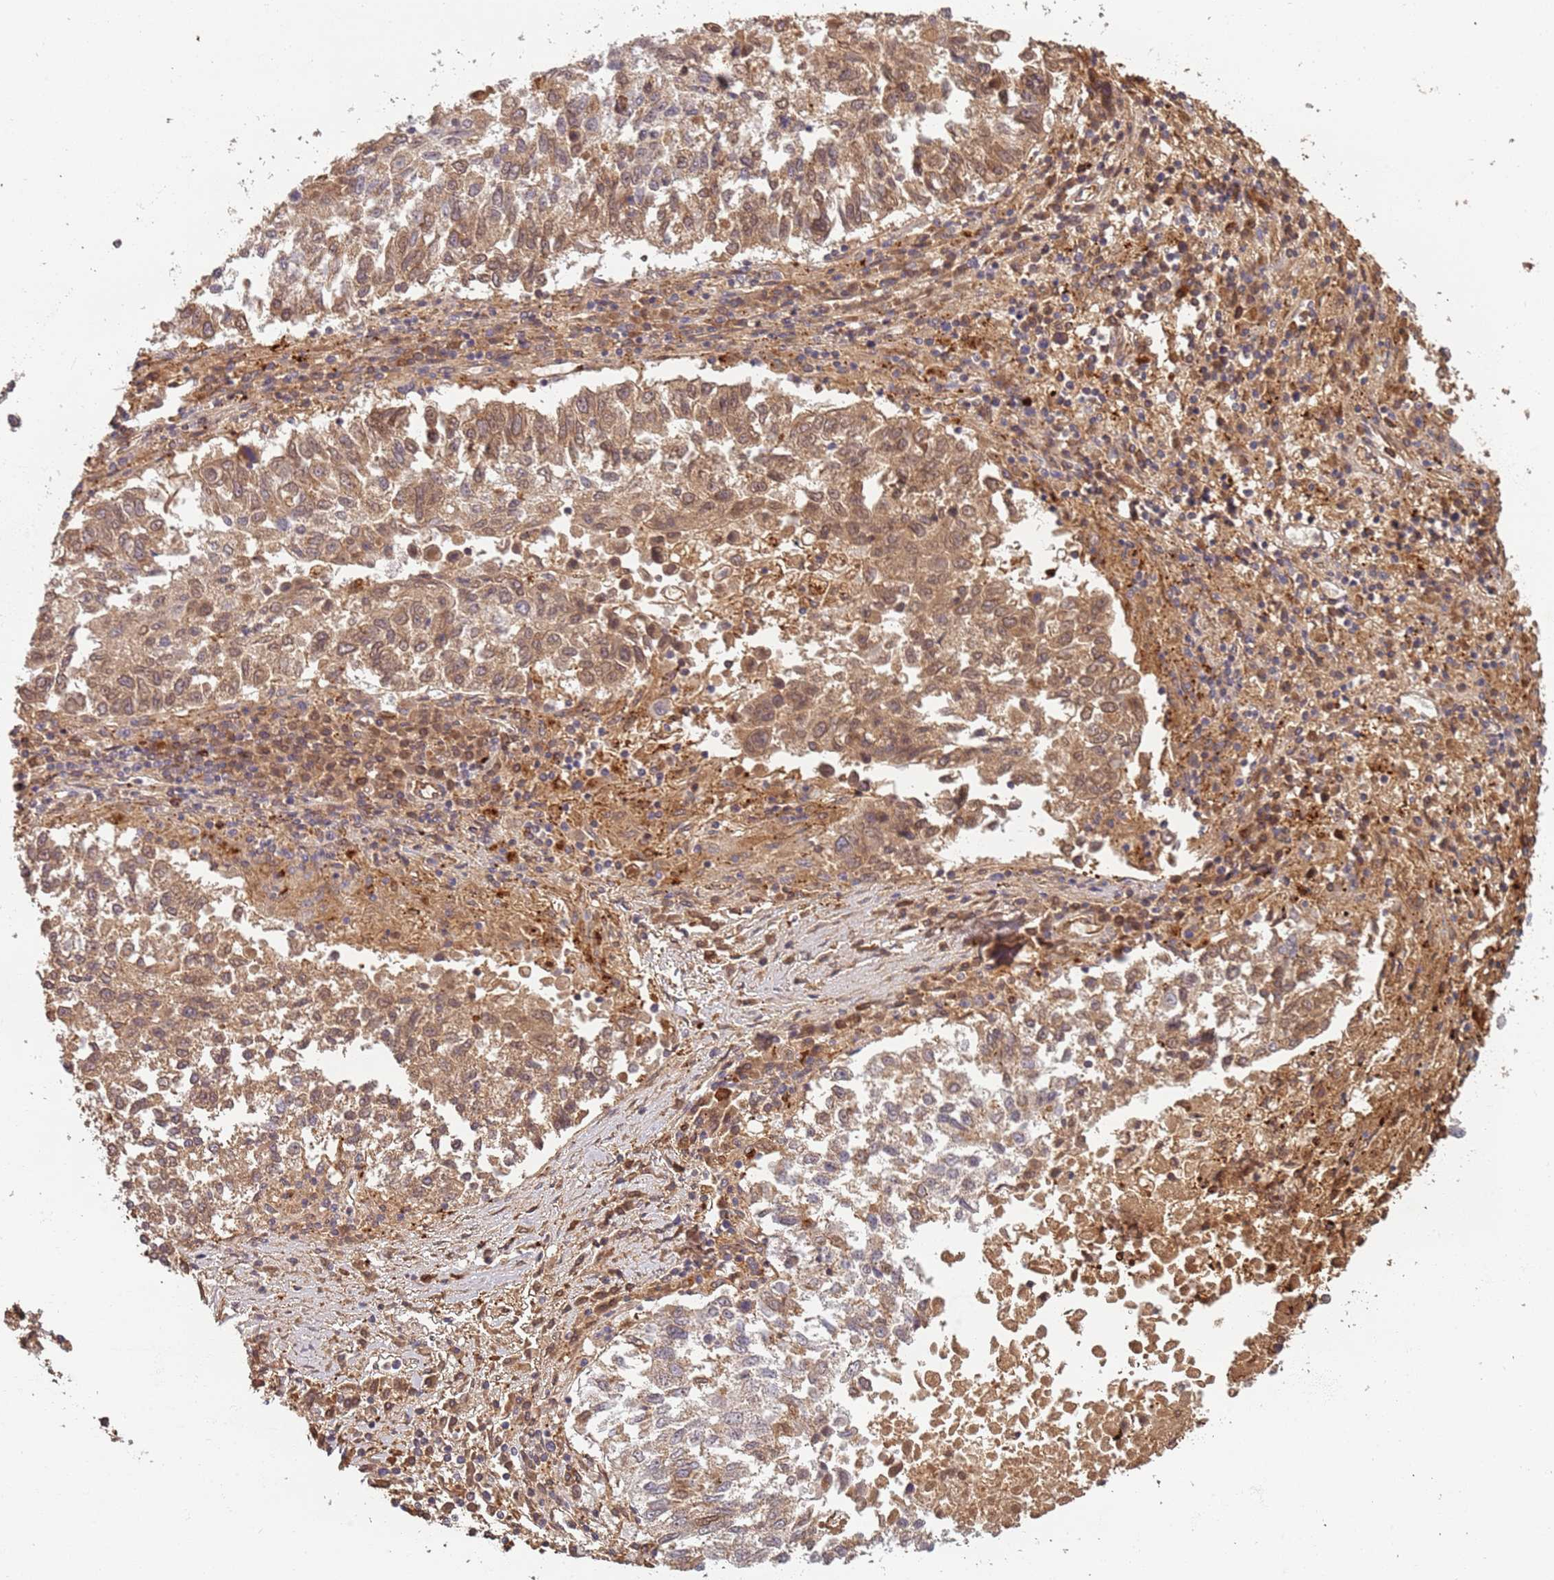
{"staining": {"intensity": "moderate", "quantity": "25%-75%", "location": "cytoplasmic/membranous,nuclear"}, "tissue": "lung cancer", "cell_type": "Tumor cells", "image_type": "cancer", "snomed": [{"axis": "morphology", "description": "Squamous cell carcinoma, NOS"}, {"axis": "topography", "description": "Lung"}], "caption": "Squamous cell carcinoma (lung) was stained to show a protein in brown. There is medium levels of moderate cytoplasmic/membranous and nuclear expression in about 25%-75% of tumor cells. (Stains: DAB (3,3'-diaminobenzidine) in brown, nuclei in blue, Microscopy: brightfield microscopy at high magnification).", "gene": "SDCCAG8", "patient": {"sex": "male", "age": 73}}